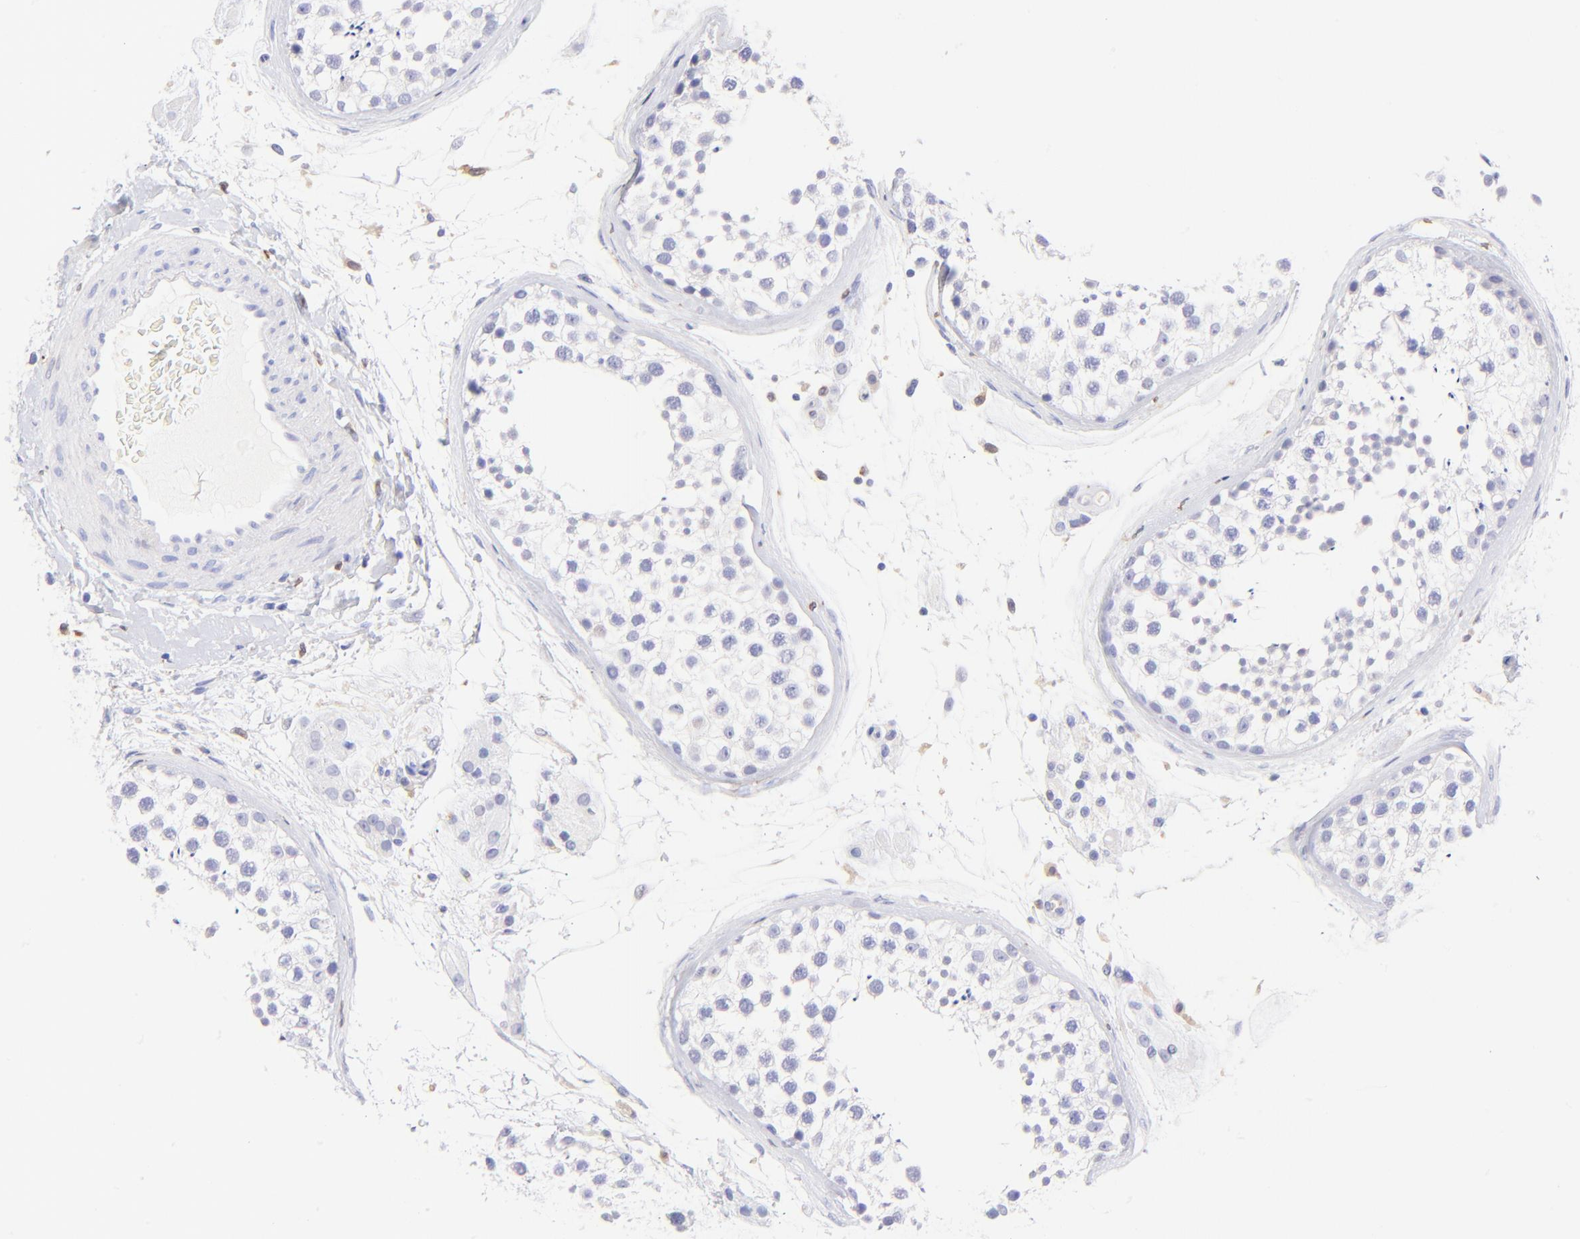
{"staining": {"intensity": "negative", "quantity": "none", "location": "none"}, "tissue": "testis", "cell_type": "Cells in seminiferous ducts", "image_type": "normal", "snomed": [{"axis": "morphology", "description": "Normal tissue, NOS"}, {"axis": "topography", "description": "Testis"}], "caption": "A high-resolution photomicrograph shows immunohistochemistry (IHC) staining of benign testis, which shows no significant positivity in cells in seminiferous ducts. The staining was performed using DAB (3,3'-diaminobenzidine) to visualize the protein expression in brown, while the nuclei were stained in blue with hematoxylin (Magnification: 20x).", "gene": "IRAG2", "patient": {"sex": "male", "age": 46}}